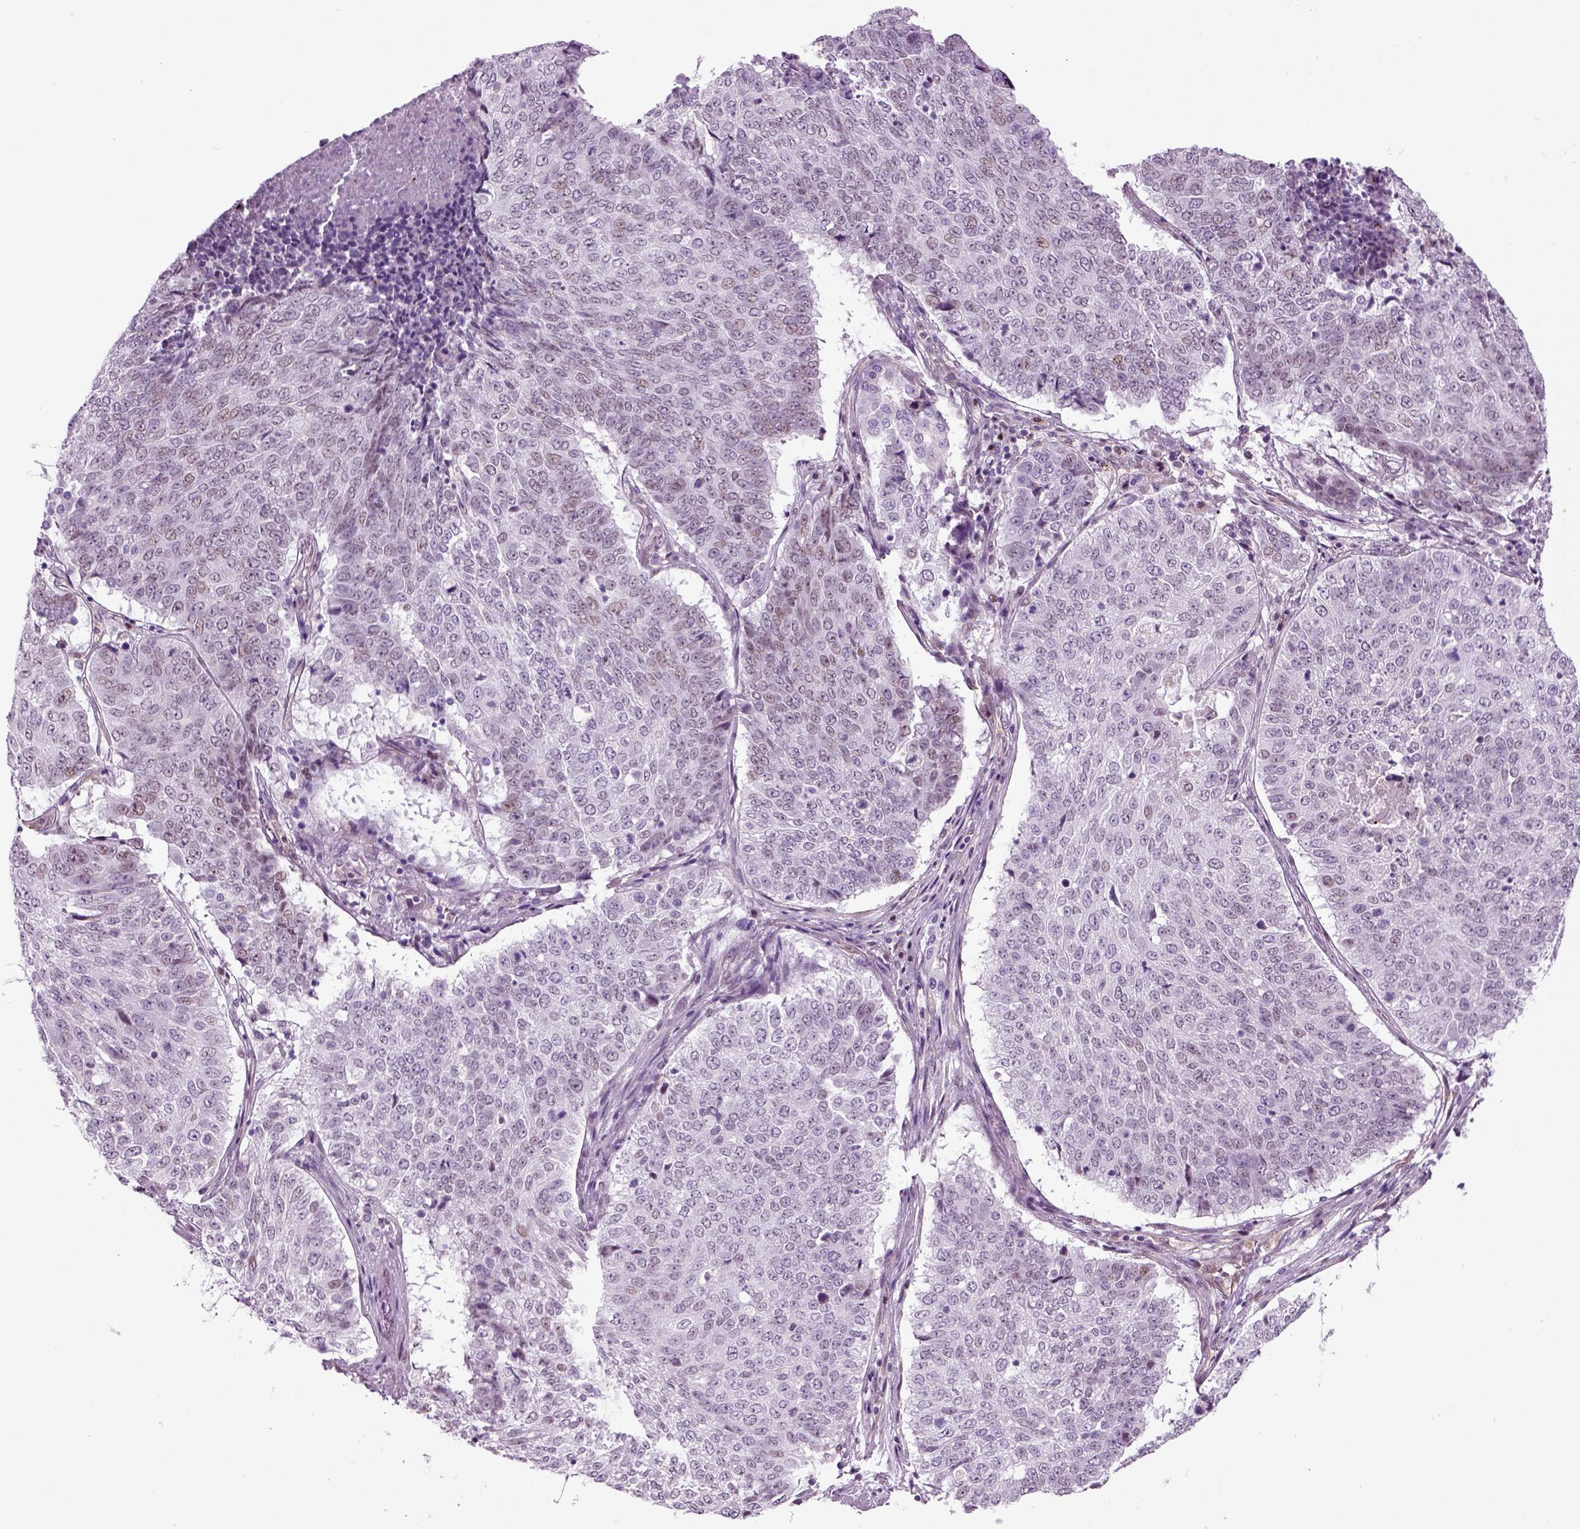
{"staining": {"intensity": "weak", "quantity": "<25%", "location": "nuclear"}, "tissue": "lung cancer", "cell_type": "Tumor cells", "image_type": "cancer", "snomed": [{"axis": "morphology", "description": "Squamous cell carcinoma, NOS"}, {"axis": "topography", "description": "Lung"}], "caption": "An immunohistochemistry (IHC) histopathology image of lung squamous cell carcinoma is shown. There is no staining in tumor cells of lung squamous cell carcinoma.", "gene": "ARID3A", "patient": {"sex": "male", "age": 64}}